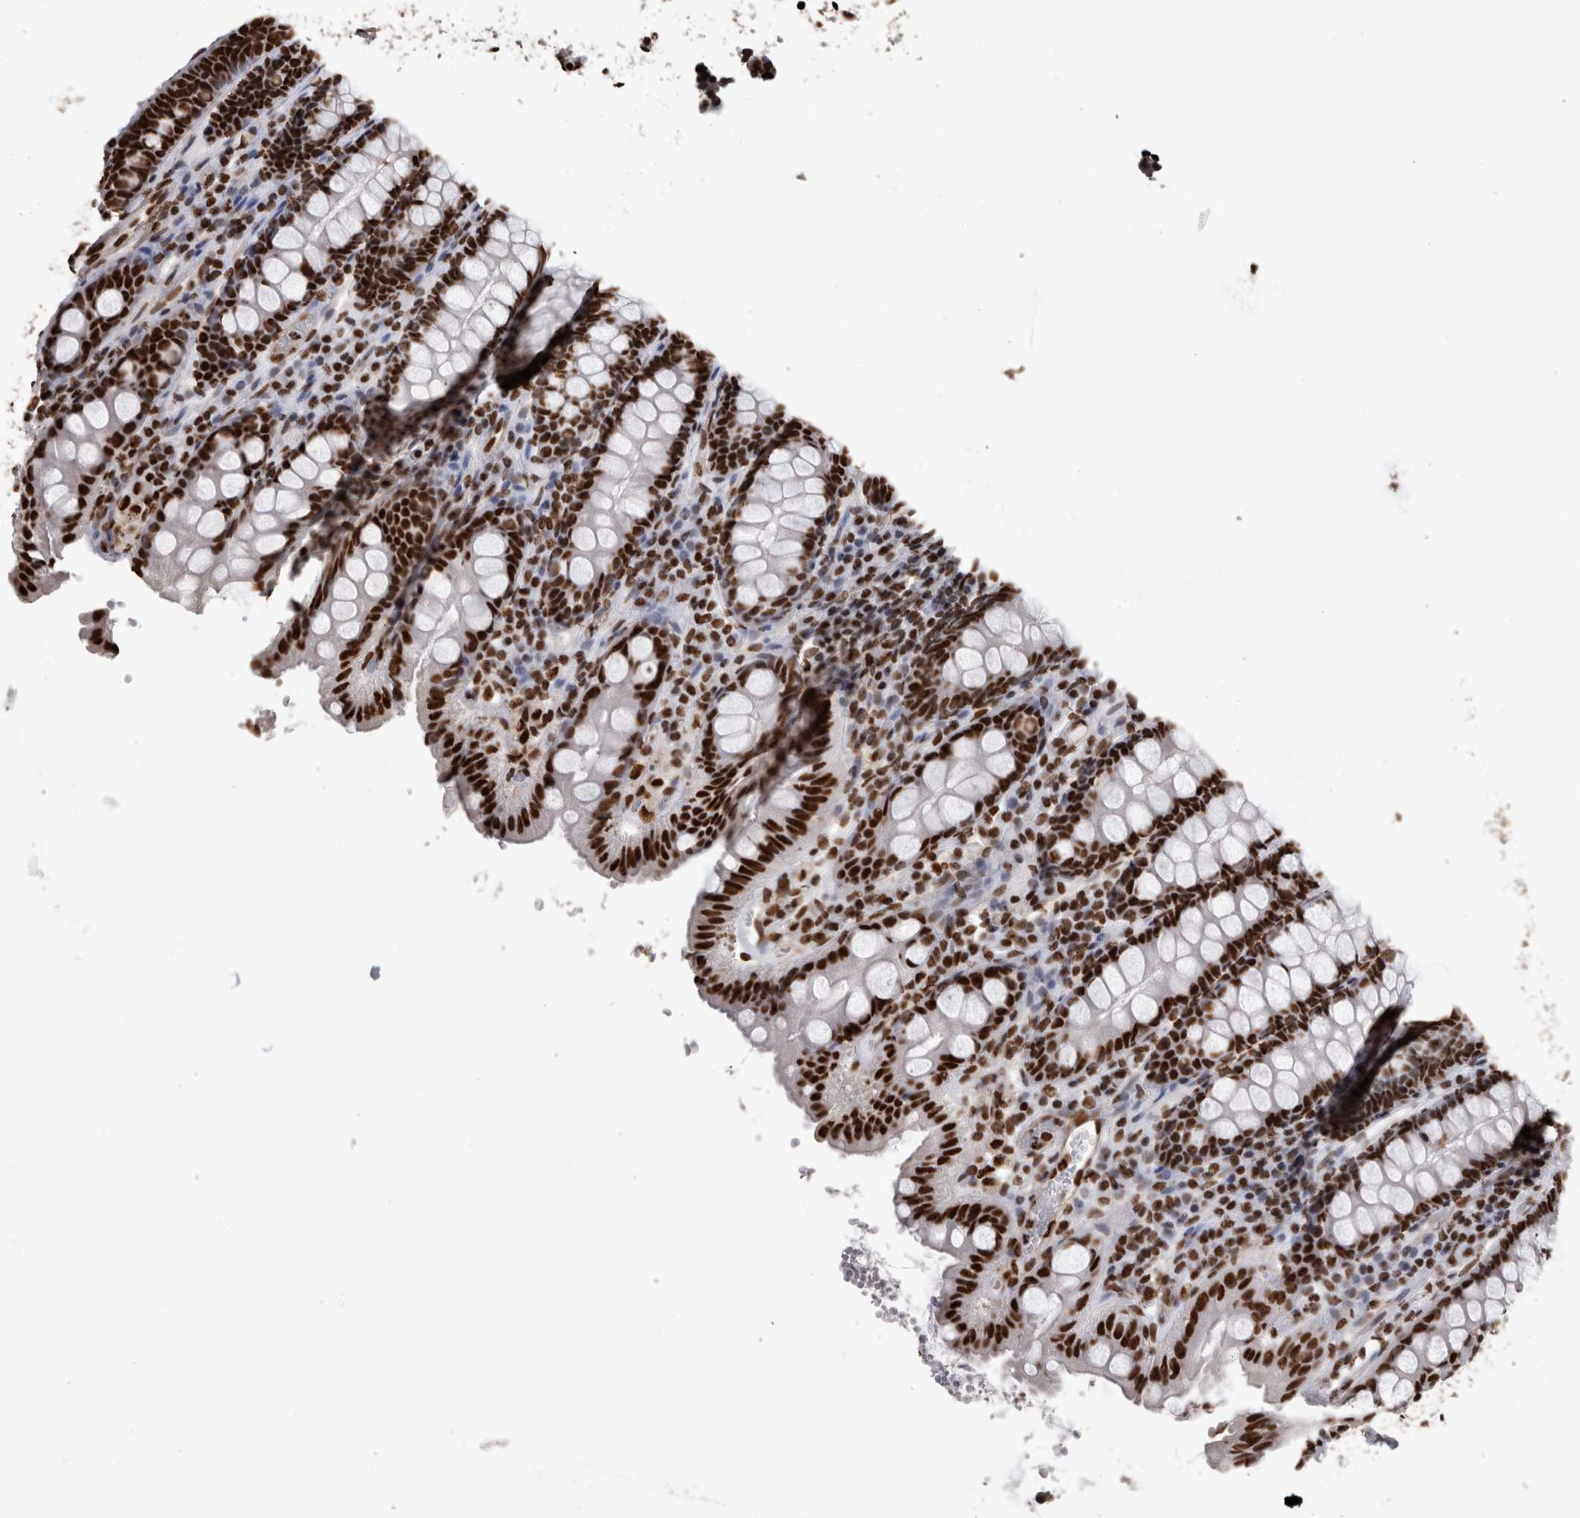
{"staining": {"intensity": "strong", "quantity": ">75%", "location": "nuclear"}, "tissue": "colon", "cell_type": "Endothelial cells", "image_type": "normal", "snomed": [{"axis": "morphology", "description": "Normal tissue, NOS"}, {"axis": "topography", "description": "Colon"}, {"axis": "topography", "description": "Peripheral nerve tissue"}], "caption": "Protein expression analysis of benign colon exhibits strong nuclear positivity in approximately >75% of endothelial cells. (DAB (3,3'-diaminobenzidine) IHC with brightfield microscopy, high magnification).", "gene": "HNRNPM", "patient": {"sex": "female", "age": 61}}